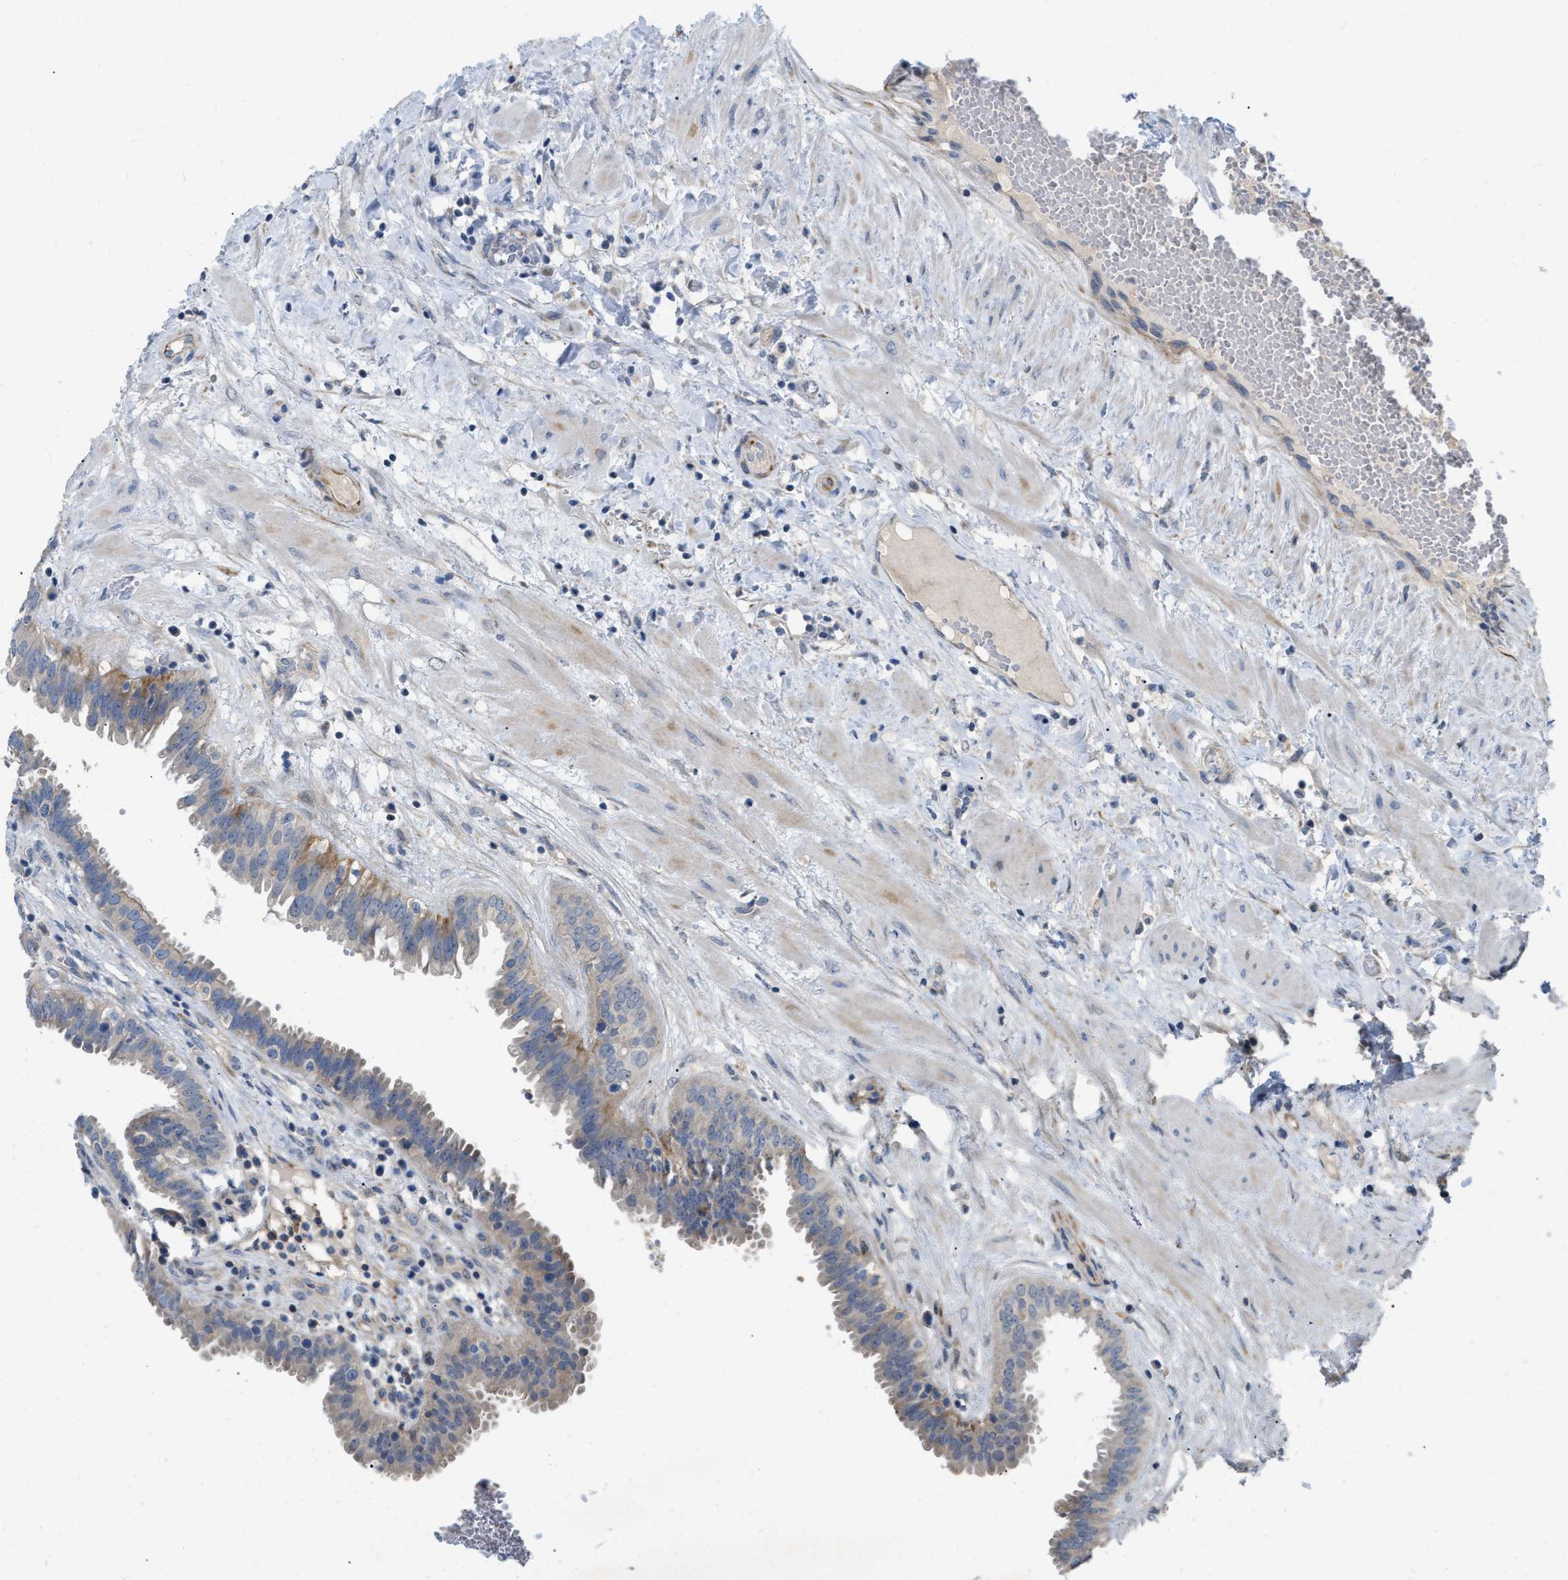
{"staining": {"intensity": "moderate", "quantity": "<25%", "location": "cytoplasmic/membranous"}, "tissue": "seminal vesicle", "cell_type": "Glandular cells", "image_type": "normal", "snomed": [{"axis": "morphology", "description": "Normal tissue, NOS"}, {"axis": "morphology", "description": "Adenocarcinoma, High grade"}, {"axis": "topography", "description": "Prostate"}, {"axis": "topography", "description": "Seminal veicle"}], "caption": "Immunohistochemical staining of benign seminal vesicle displays <25% levels of moderate cytoplasmic/membranous protein expression in about <25% of glandular cells.", "gene": "DHX58", "patient": {"sex": "male", "age": 55}}